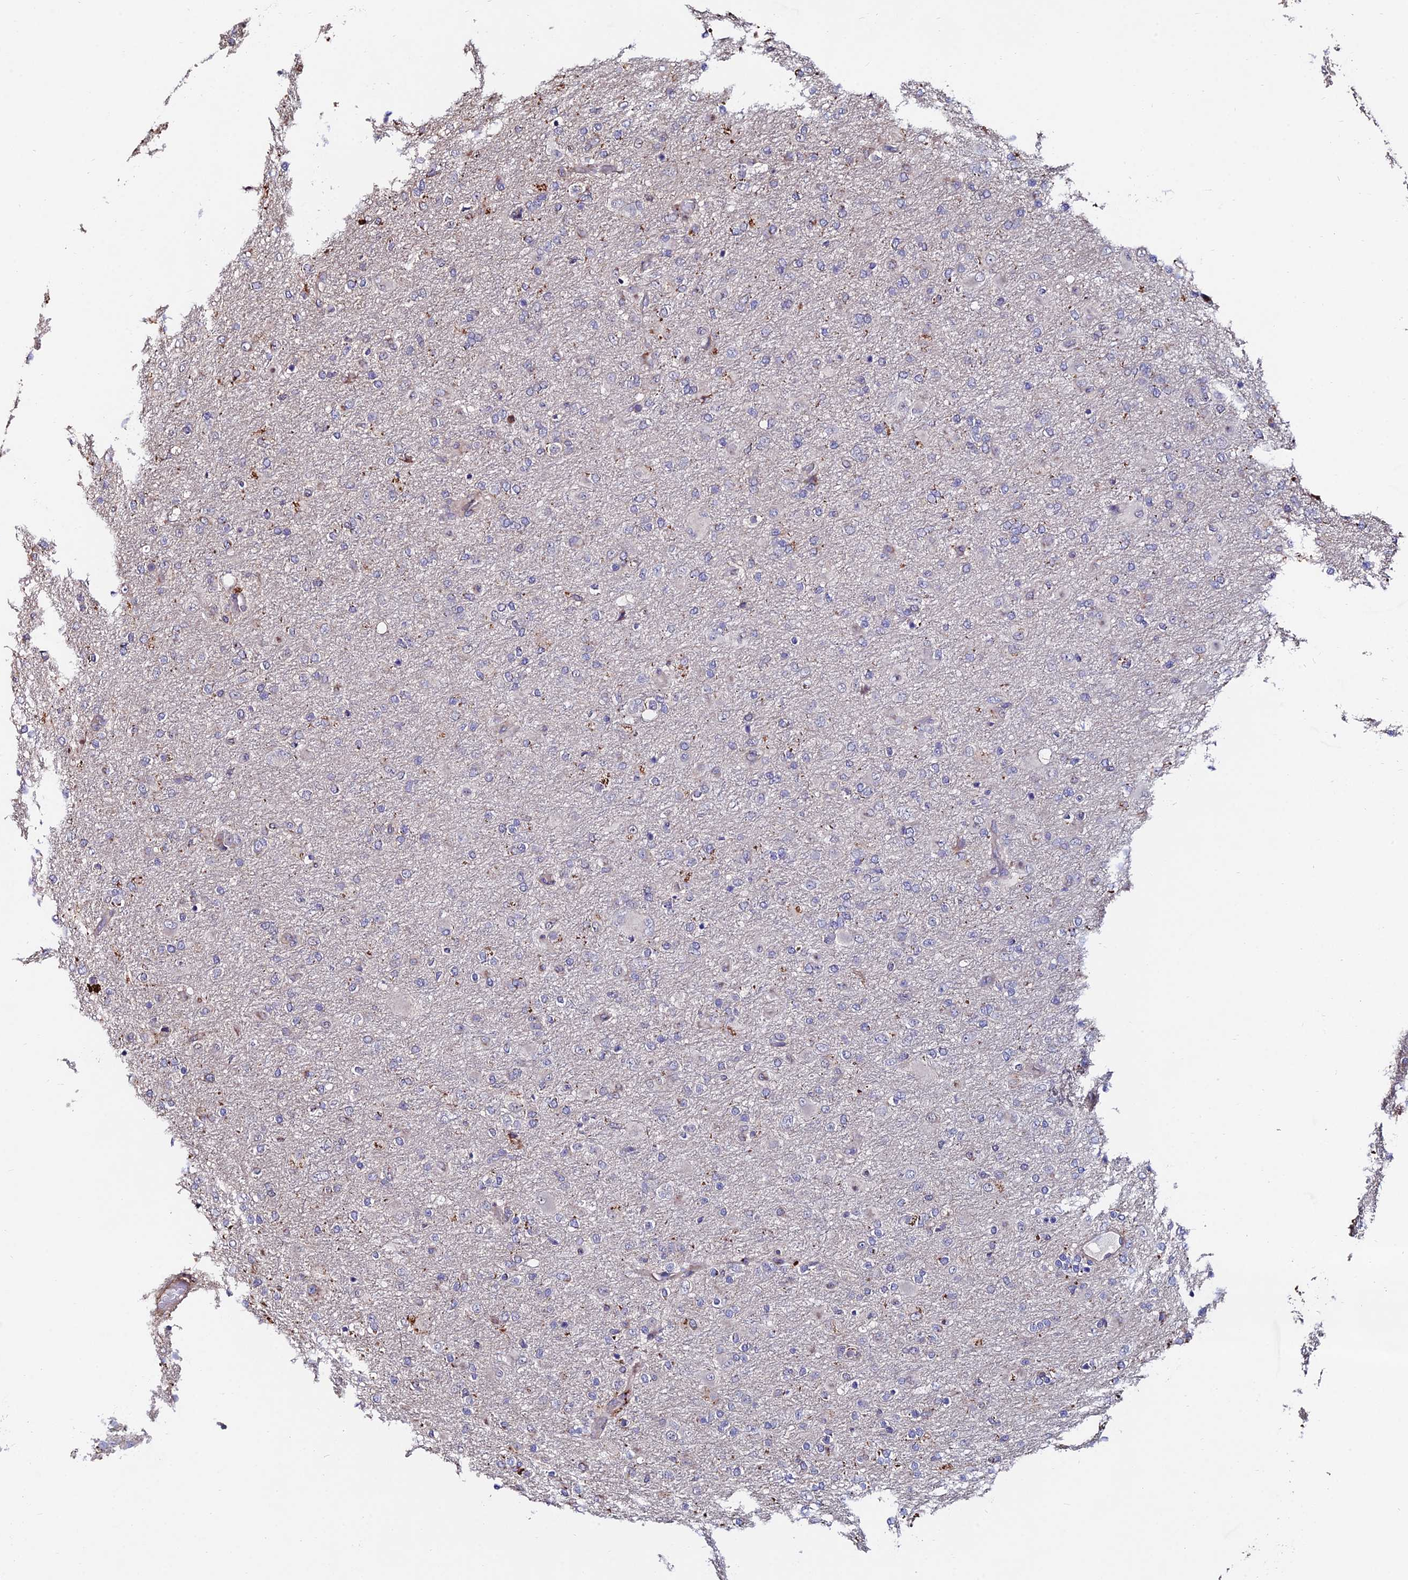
{"staining": {"intensity": "negative", "quantity": "none", "location": "none"}, "tissue": "glioma", "cell_type": "Tumor cells", "image_type": "cancer", "snomed": [{"axis": "morphology", "description": "Glioma, malignant, Low grade"}, {"axis": "topography", "description": "Brain"}], "caption": "Immunohistochemistry (IHC) histopathology image of human glioma stained for a protein (brown), which reveals no staining in tumor cells.", "gene": "ACTR5", "patient": {"sex": "male", "age": 65}}